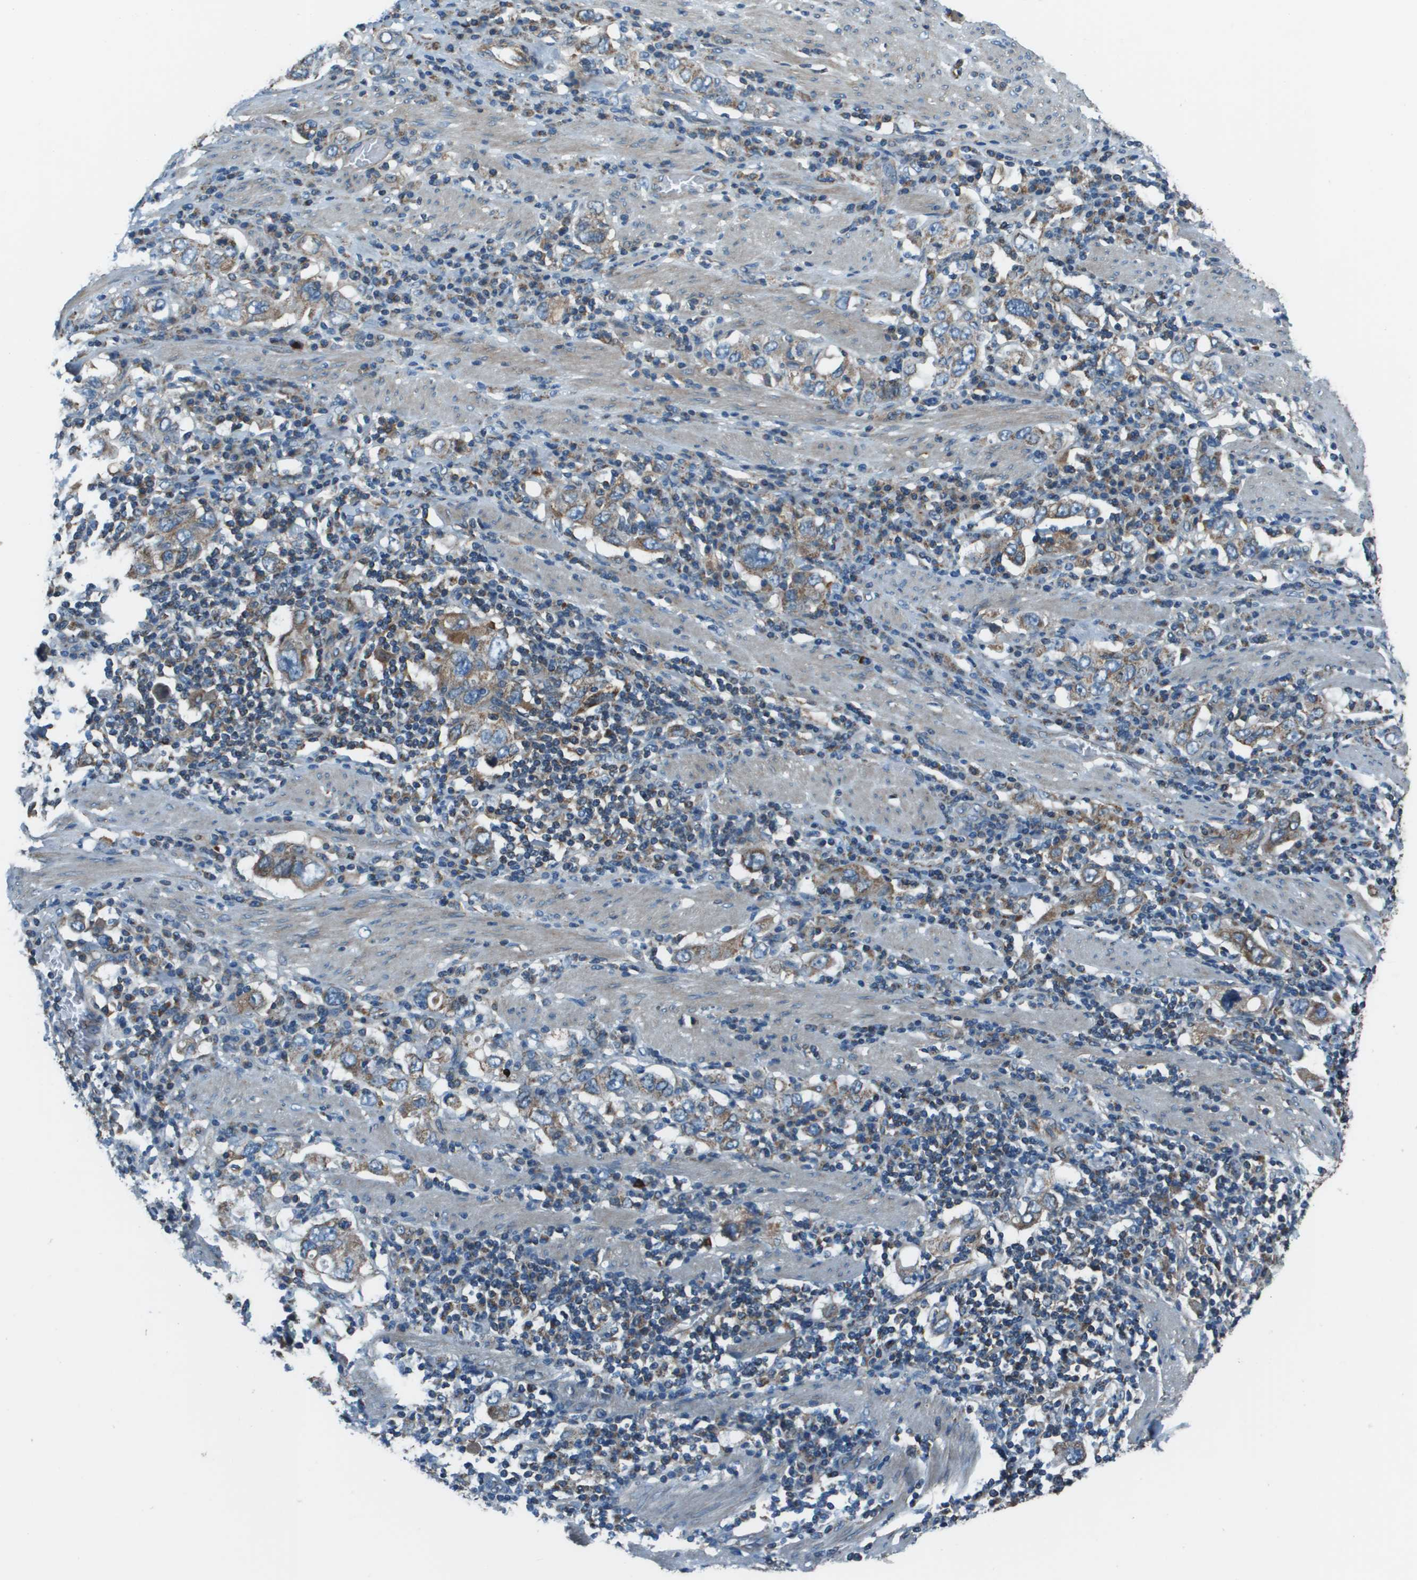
{"staining": {"intensity": "weak", "quantity": "25%-75%", "location": "cytoplasmic/membranous"}, "tissue": "stomach cancer", "cell_type": "Tumor cells", "image_type": "cancer", "snomed": [{"axis": "morphology", "description": "Adenocarcinoma, NOS"}, {"axis": "topography", "description": "Stomach, upper"}], "caption": "Protein analysis of stomach cancer tissue displays weak cytoplasmic/membranous positivity in about 25%-75% of tumor cells.", "gene": "TMEM51", "patient": {"sex": "male", "age": 62}}